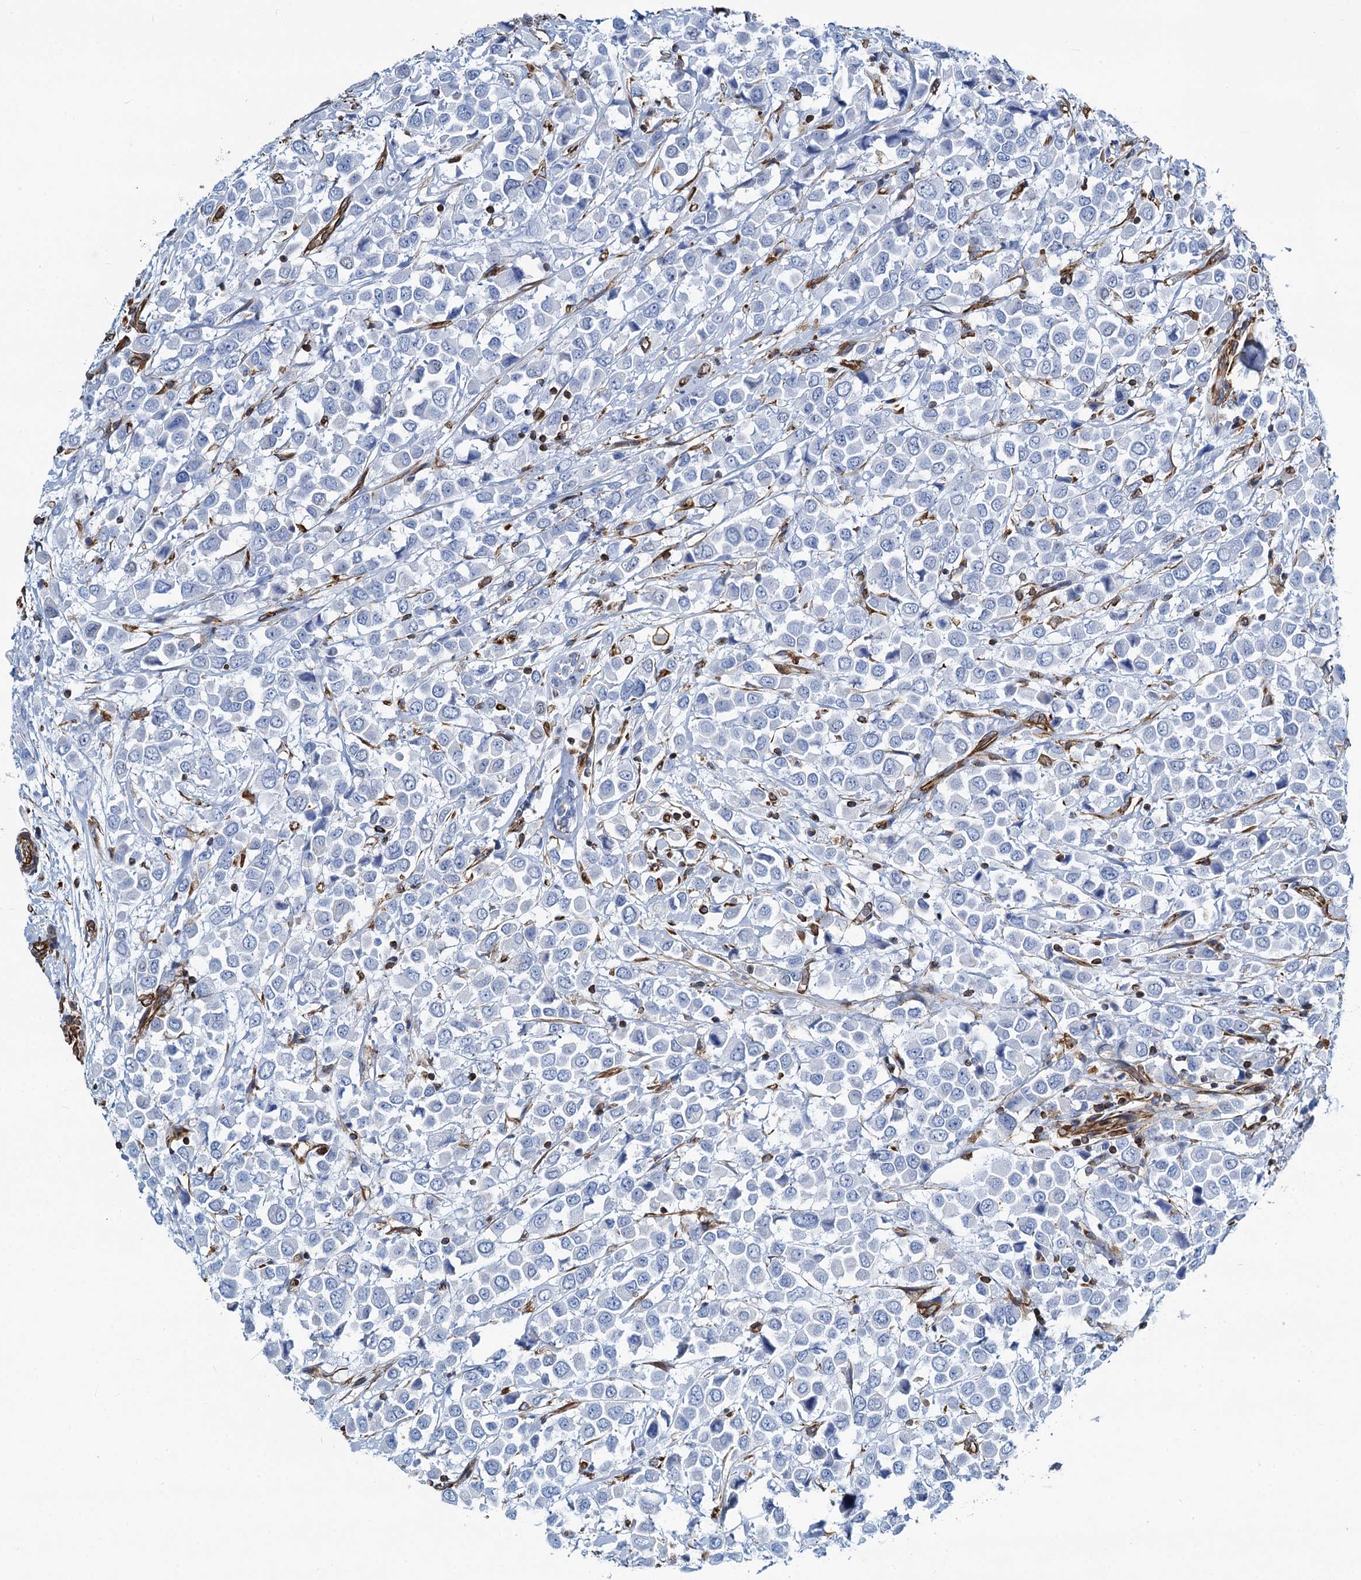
{"staining": {"intensity": "negative", "quantity": "none", "location": "none"}, "tissue": "breast cancer", "cell_type": "Tumor cells", "image_type": "cancer", "snomed": [{"axis": "morphology", "description": "Duct carcinoma"}, {"axis": "topography", "description": "Breast"}], "caption": "Immunohistochemical staining of human breast cancer reveals no significant expression in tumor cells.", "gene": "PGM2", "patient": {"sex": "female", "age": 61}}